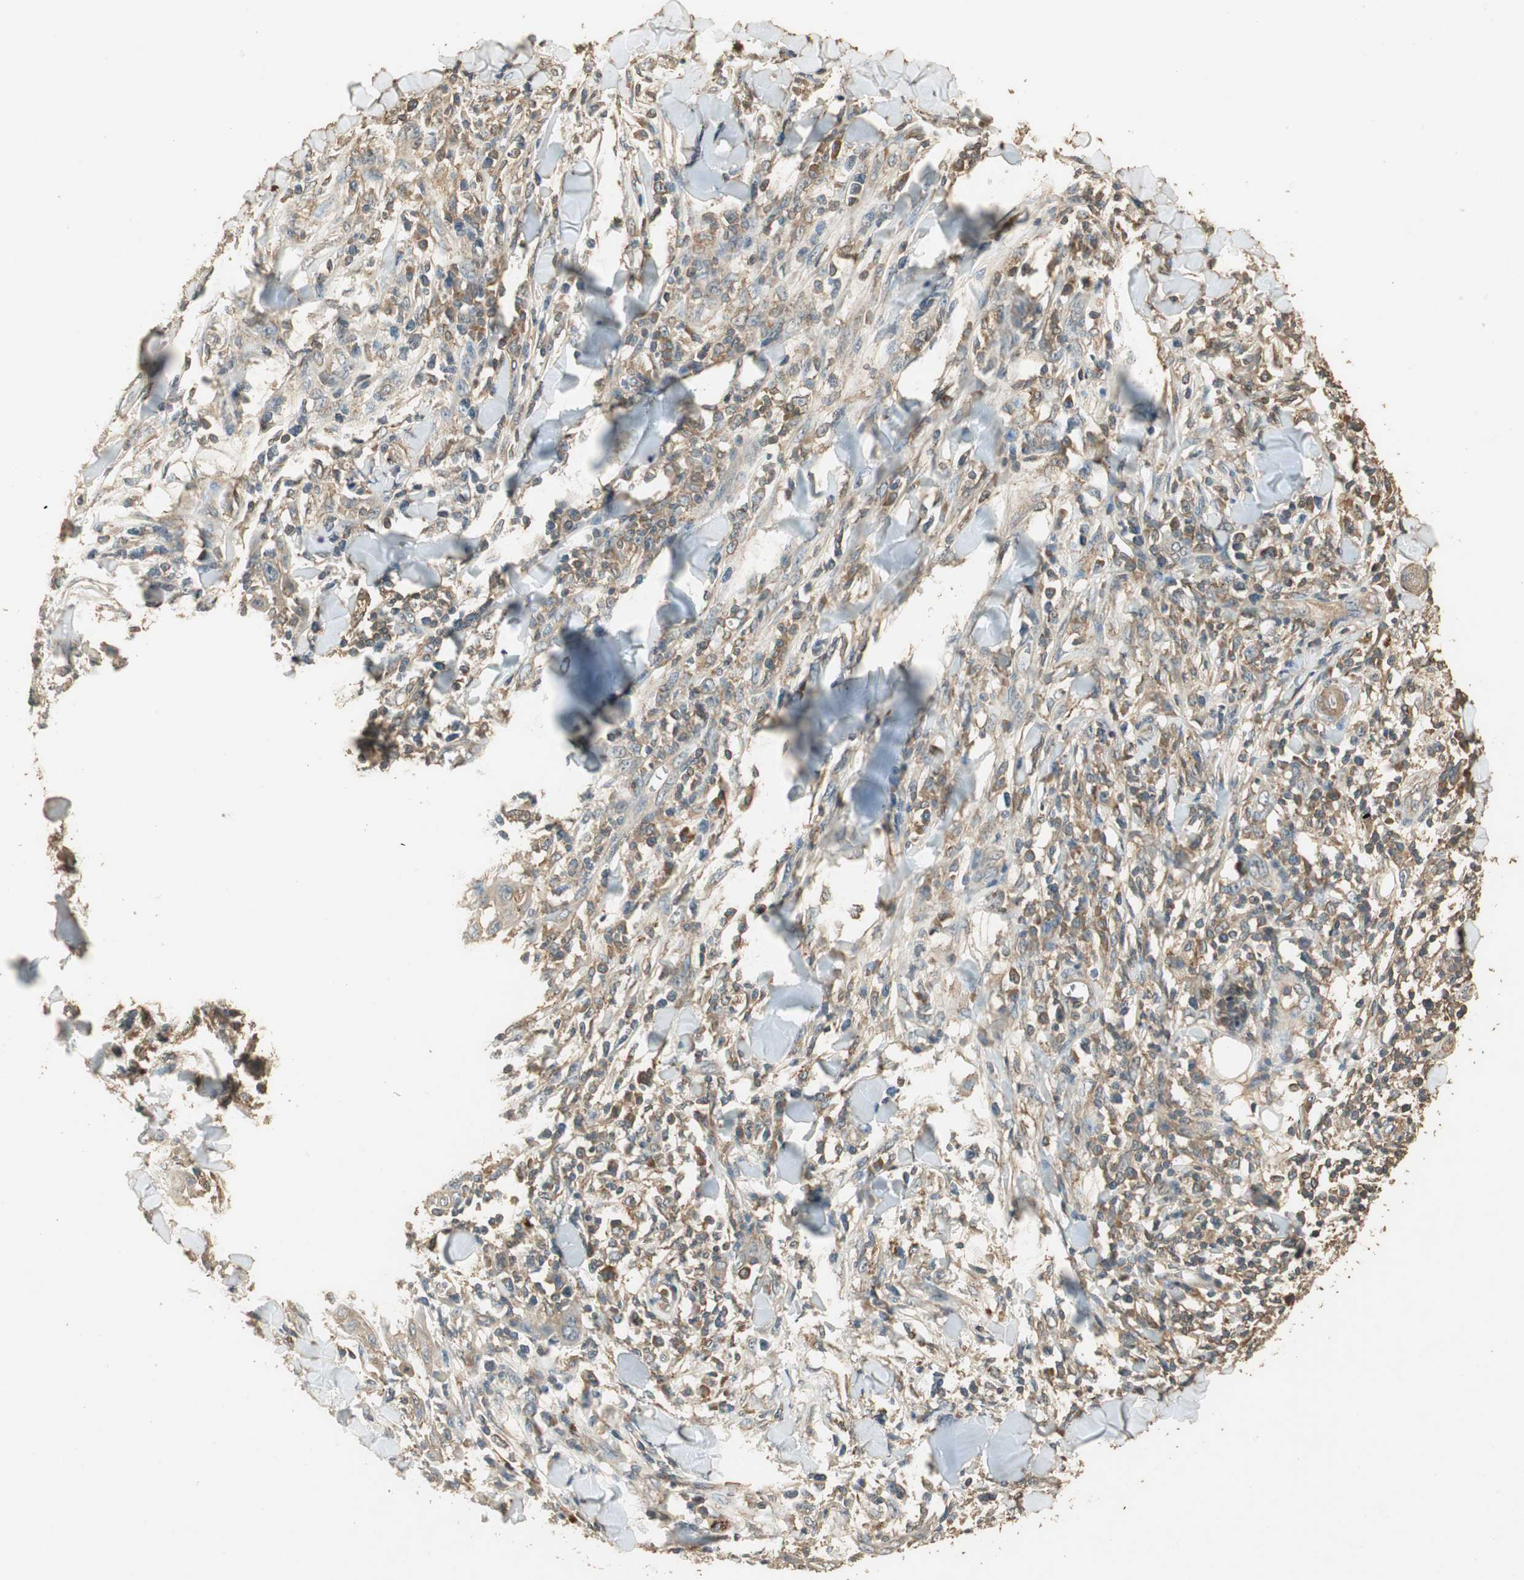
{"staining": {"intensity": "weak", "quantity": "25%-75%", "location": "cytoplasmic/membranous"}, "tissue": "skin cancer", "cell_type": "Tumor cells", "image_type": "cancer", "snomed": [{"axis": "morphology", "description": "Squamous cell carcinoma, NOS"}, {"axis": "topography", "description": "Skin"}], "caption": "Skin cancer stained with DAB immunohistochemistry reveals low levels of weak cytoplasmic/membranous staining in approximately 25%-75% of tumor cells.", "gene": "USP2", "patient": {"sex": "male", "age": 24}}